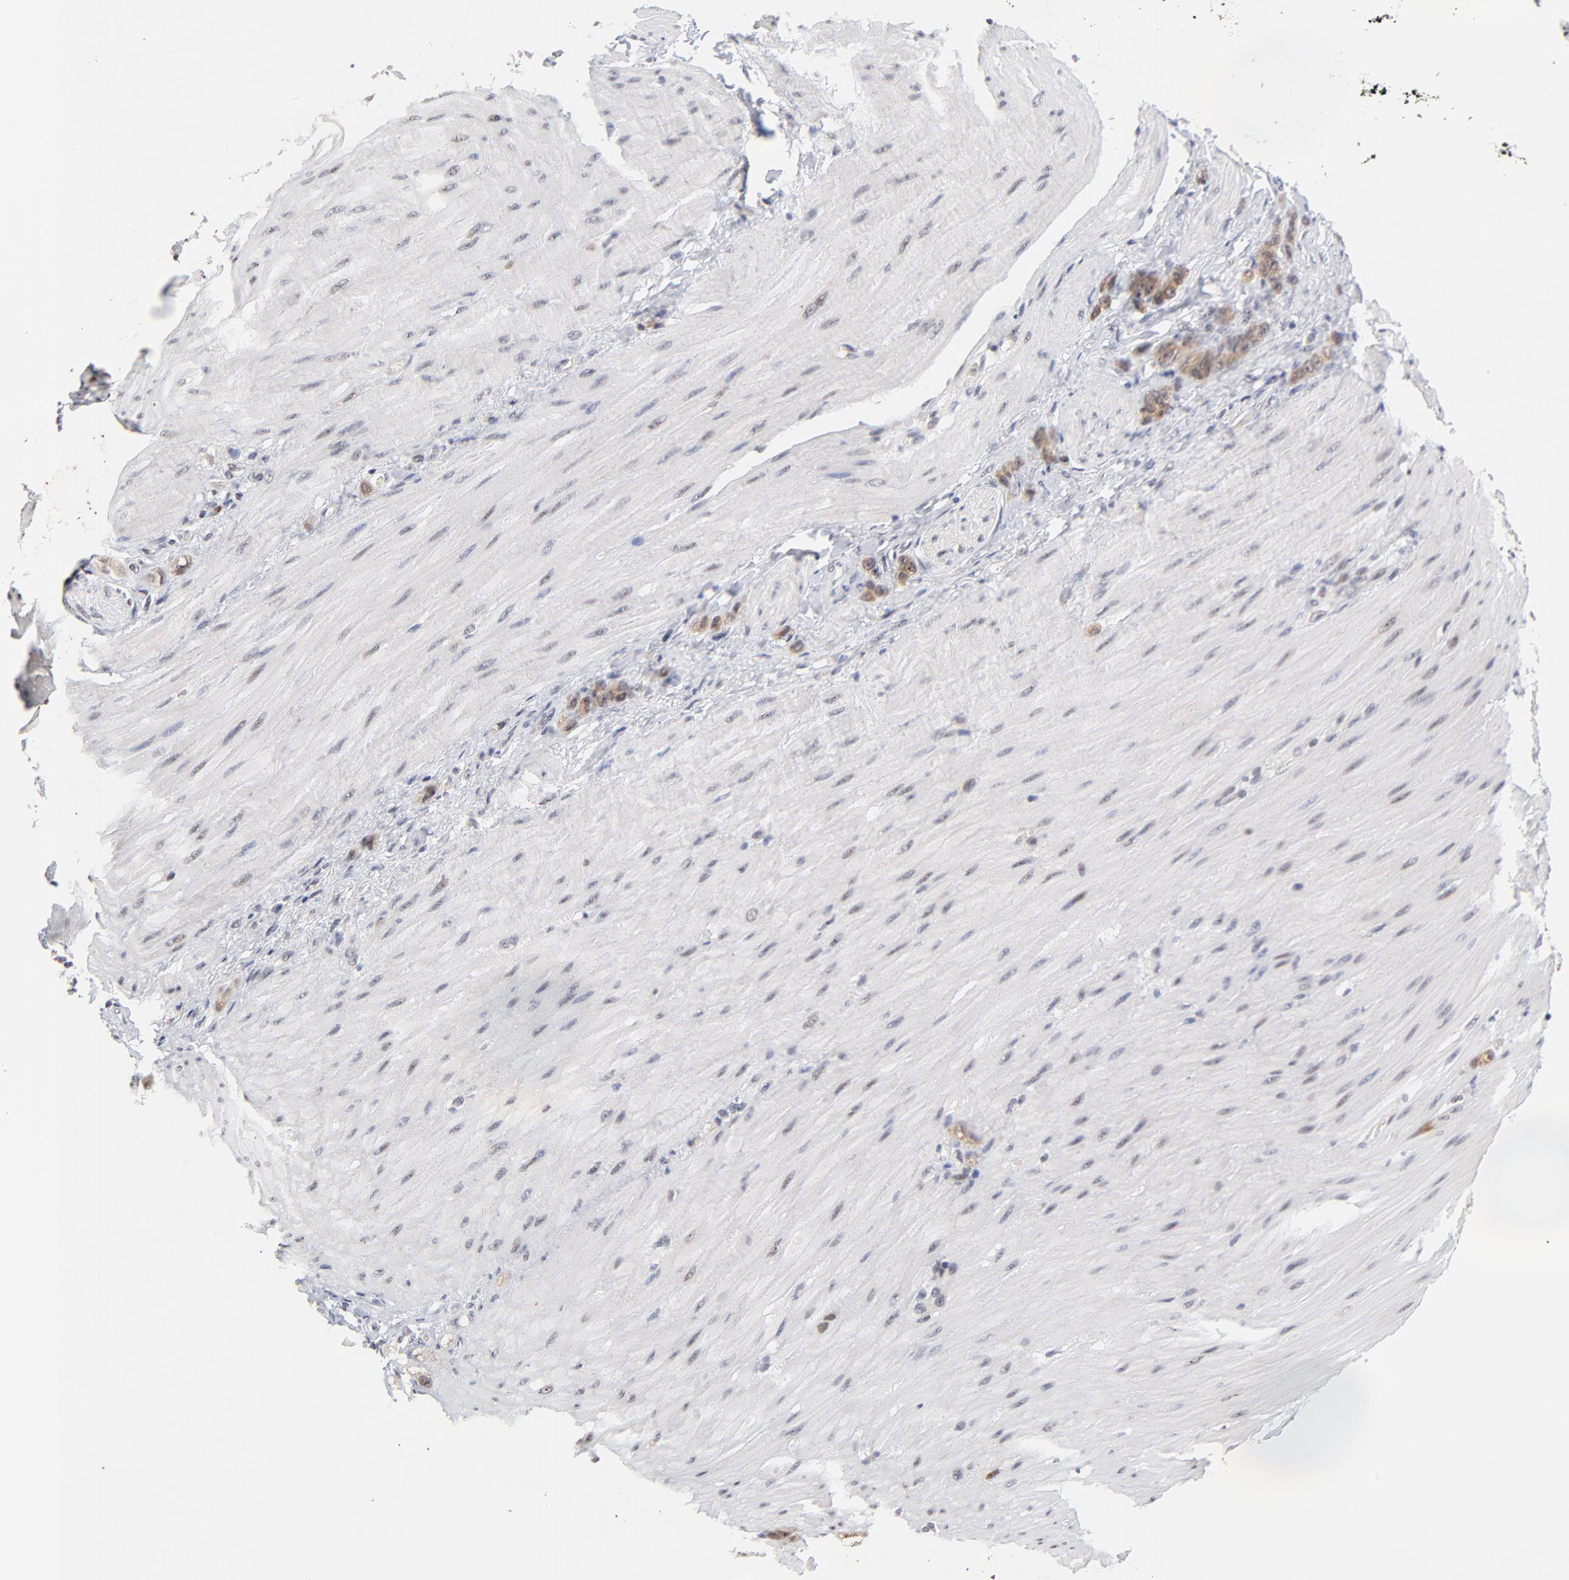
{"staining": {"intensity": "weak", "quantity": ">75%", "location": "cytoplasmic/membranous"}, "tissue": "stomach cancer", "cell_type": "Tumor cells", "image_type": "cancer", "snomed": [{"axis": "morphology", "description": "Normal tissue, NOS"}, {"axis": "morphology", "description": "Adenocarcinoma, NOS"}, {"axis": "topography", "description": "Stomach"}], "caption": "This micrograph demonstrates IHC staining of human stomach adenocarcinoma, with low weak cytoplasmic/membranous positivity in approximately >75% of tumor cells.", "gene": "ZNF419", "patient": {"sex": "male", "age": 82}}